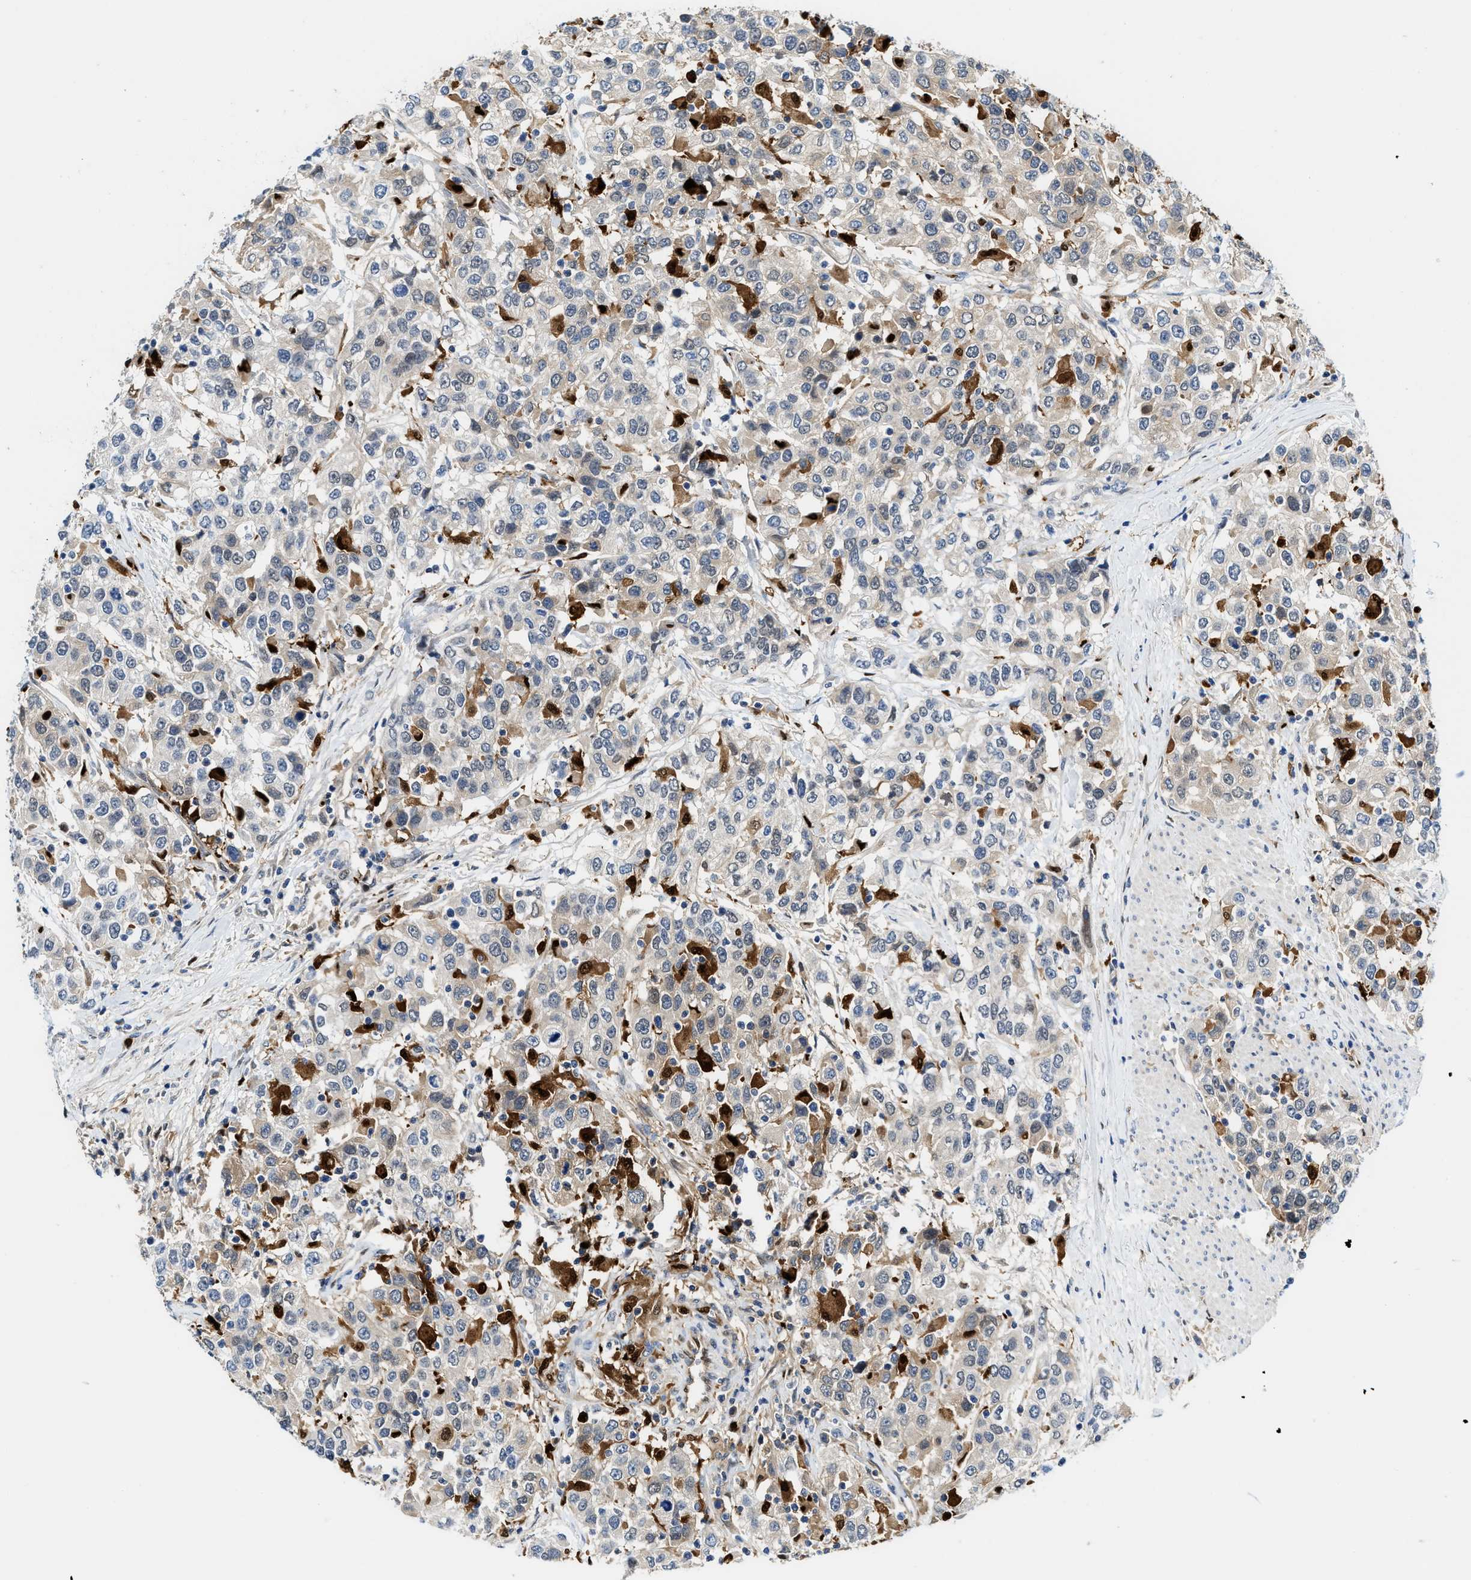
{"staining": {"intensity": "weak", "quantity": "<25%", "location": "cytoplasmic/membranous"}, "tissue": "urothelial cancer", "cell_type": "Tumor cells", "image_type": "cancer", "snomed": [{"axis": "morphology", "description": "Urothelial carcinoma, High grade"}, {"axis": "topography", "description": "Urinary bladder"}], "caption": "A micrograph of human high-grade urothelial carcinoma is negative for staining in tumor cells.", "gene": "LTA4H", "patient": {"sex": "female", "age": 80}}